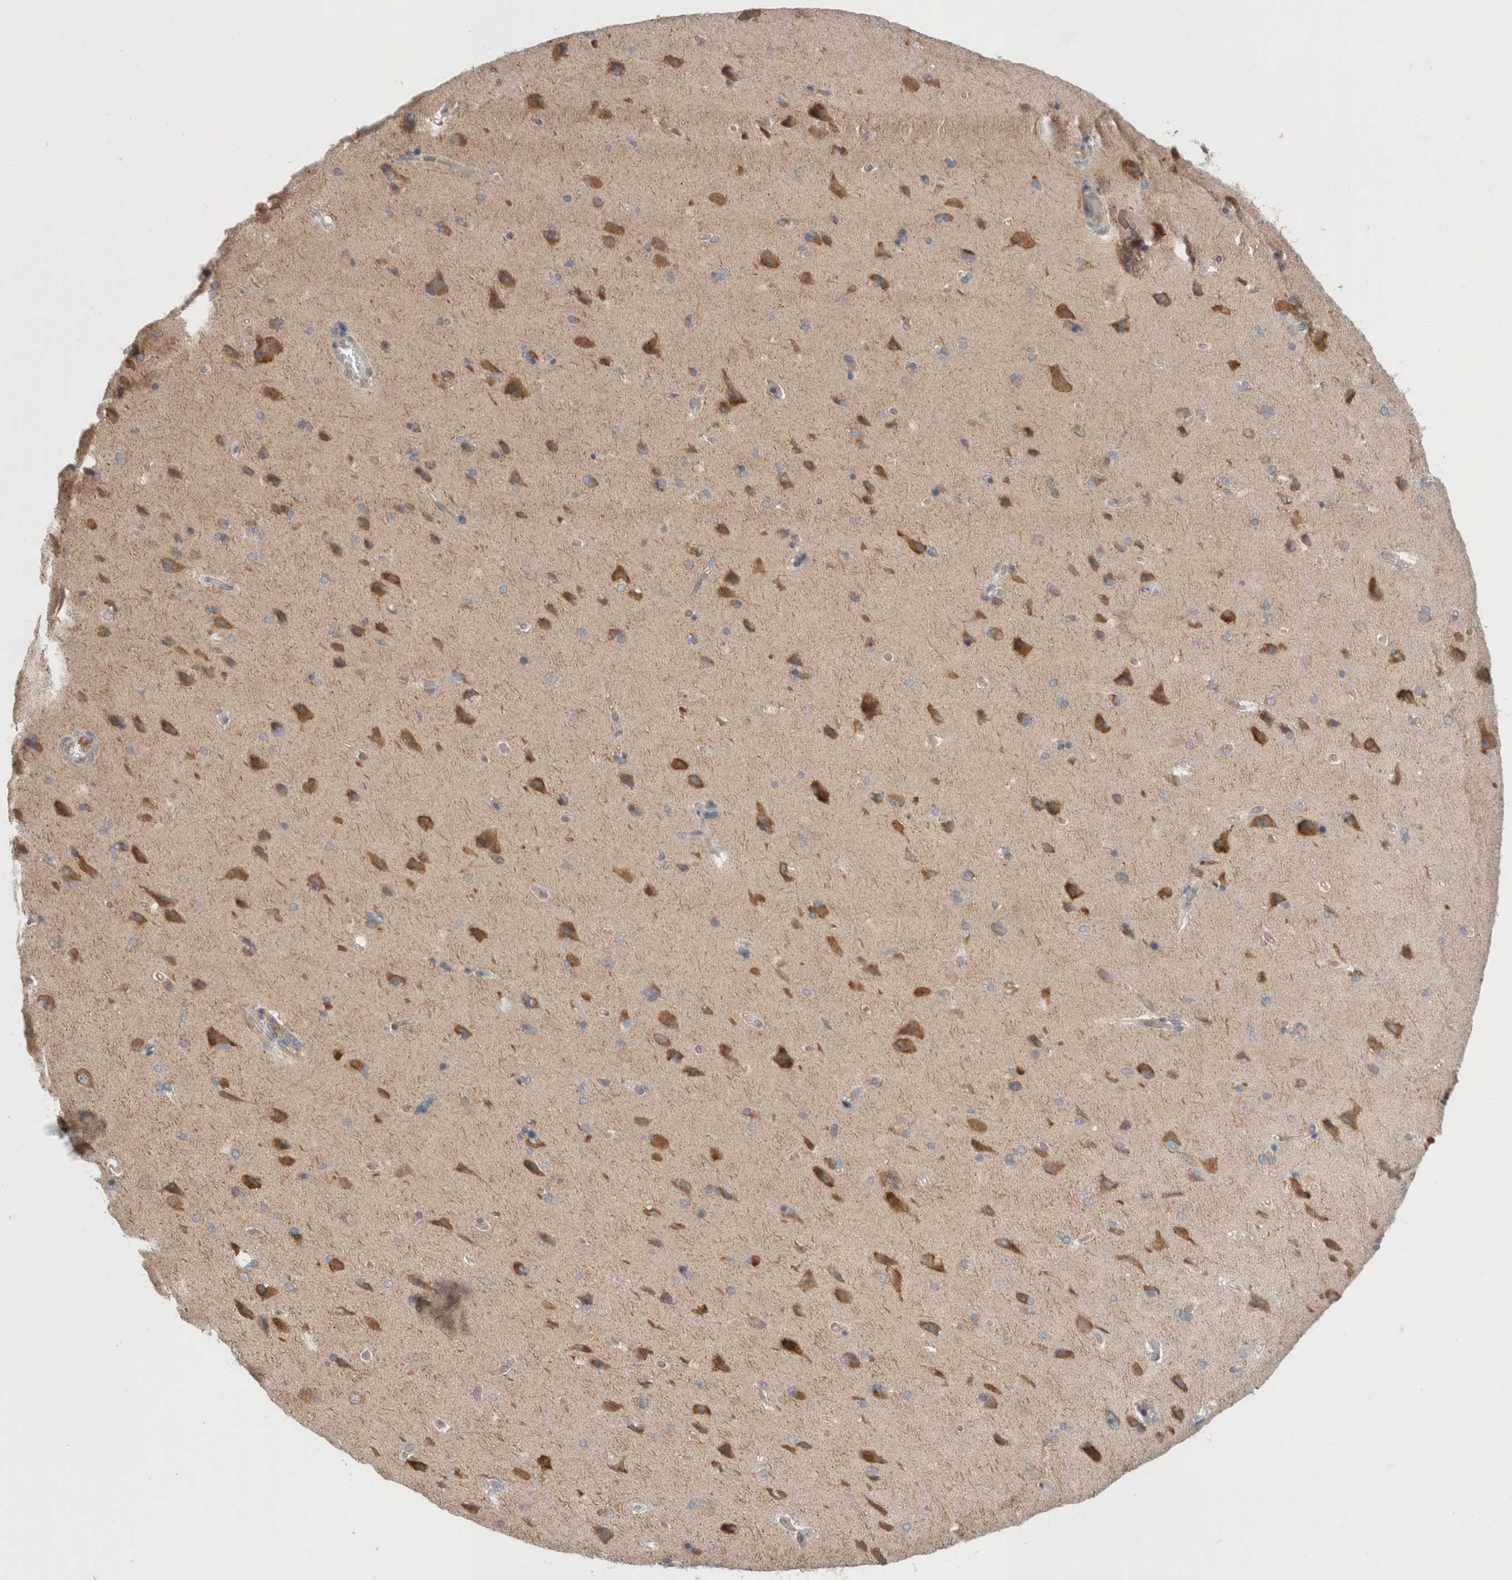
{"staining": {"intensity": "weak", "quantity": ">75%", "location": "cytoplasmic/membranous"}, "tissue": "cerebral cortex", "cell_type": "Endothelial cells", "image_type": "normal", "snomed": [{"axis": "morphology", "description": "Normal tissue, NOS"}, {"axis": "topography", "description": "Cerebral cortex"}], "caption": "Protein staining of unremarkable cerebral cortex exhibits weak cytoplasmic/membranous positivity in about >75% of endothelial cells. (DAB IHC, brown staining for protein, blue staining for nuclei).", "gene": "RASAL2", "patient": {"sex": "male", "age": 62}}